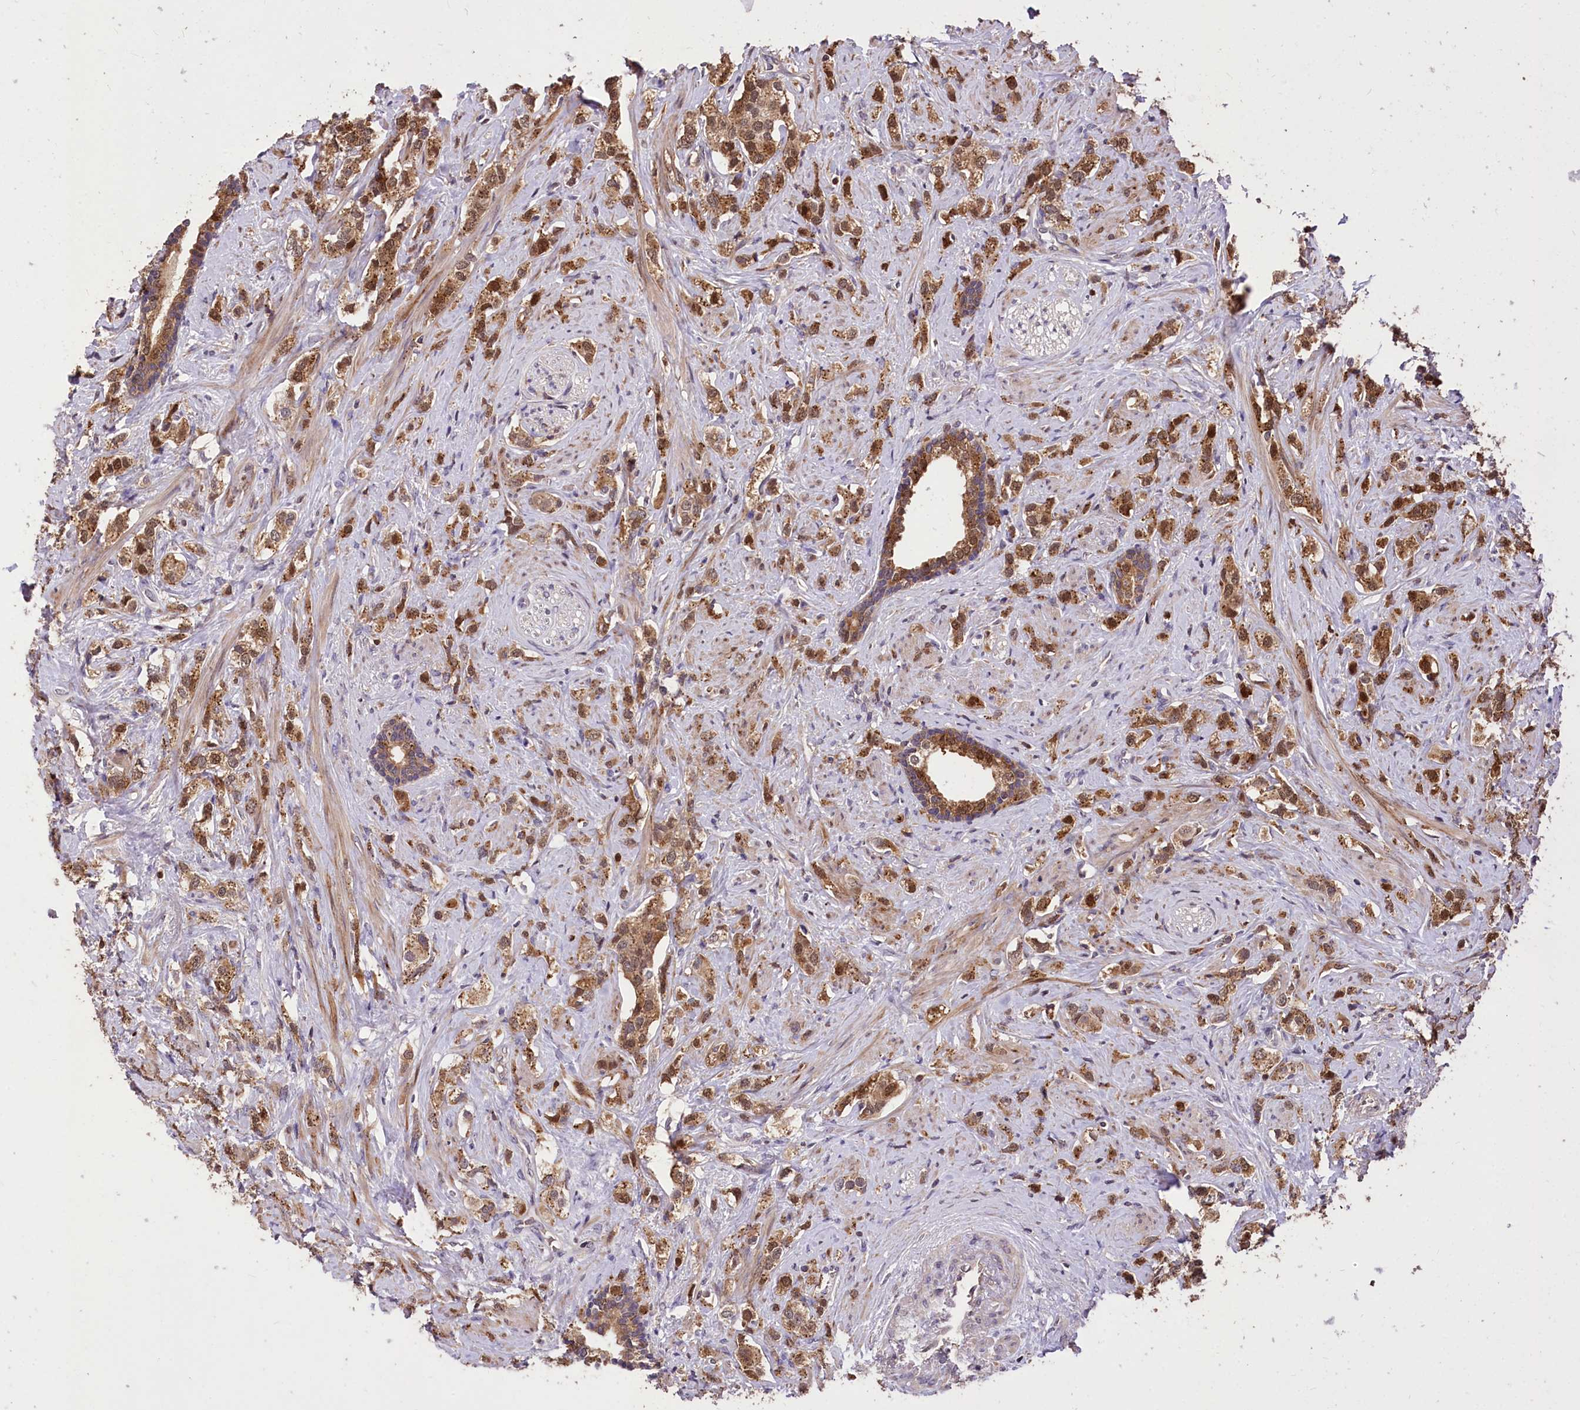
{"staining": {"intensity": "moderate", "quantity": ">75%", "location": "cytoplasmic/membranous,nuclear"}, "tissue": "prostate cancer", "cell_type": "Tumor cells", "image_type": "cancer", "snomed": [{"axis": "morphology", "description": "Adenocarcinoma, High grade"}, {"axis": "topography", "description": "Prostate"}], "caption": "Human prostate cancer stained for a protein (brown) reveals moderate cytoplasmic/membranous and nuclear positive staining in approximately >75% of tumor cells.", "gene": "SERGEF", "patient": {"sex": "male", "age": 63}}